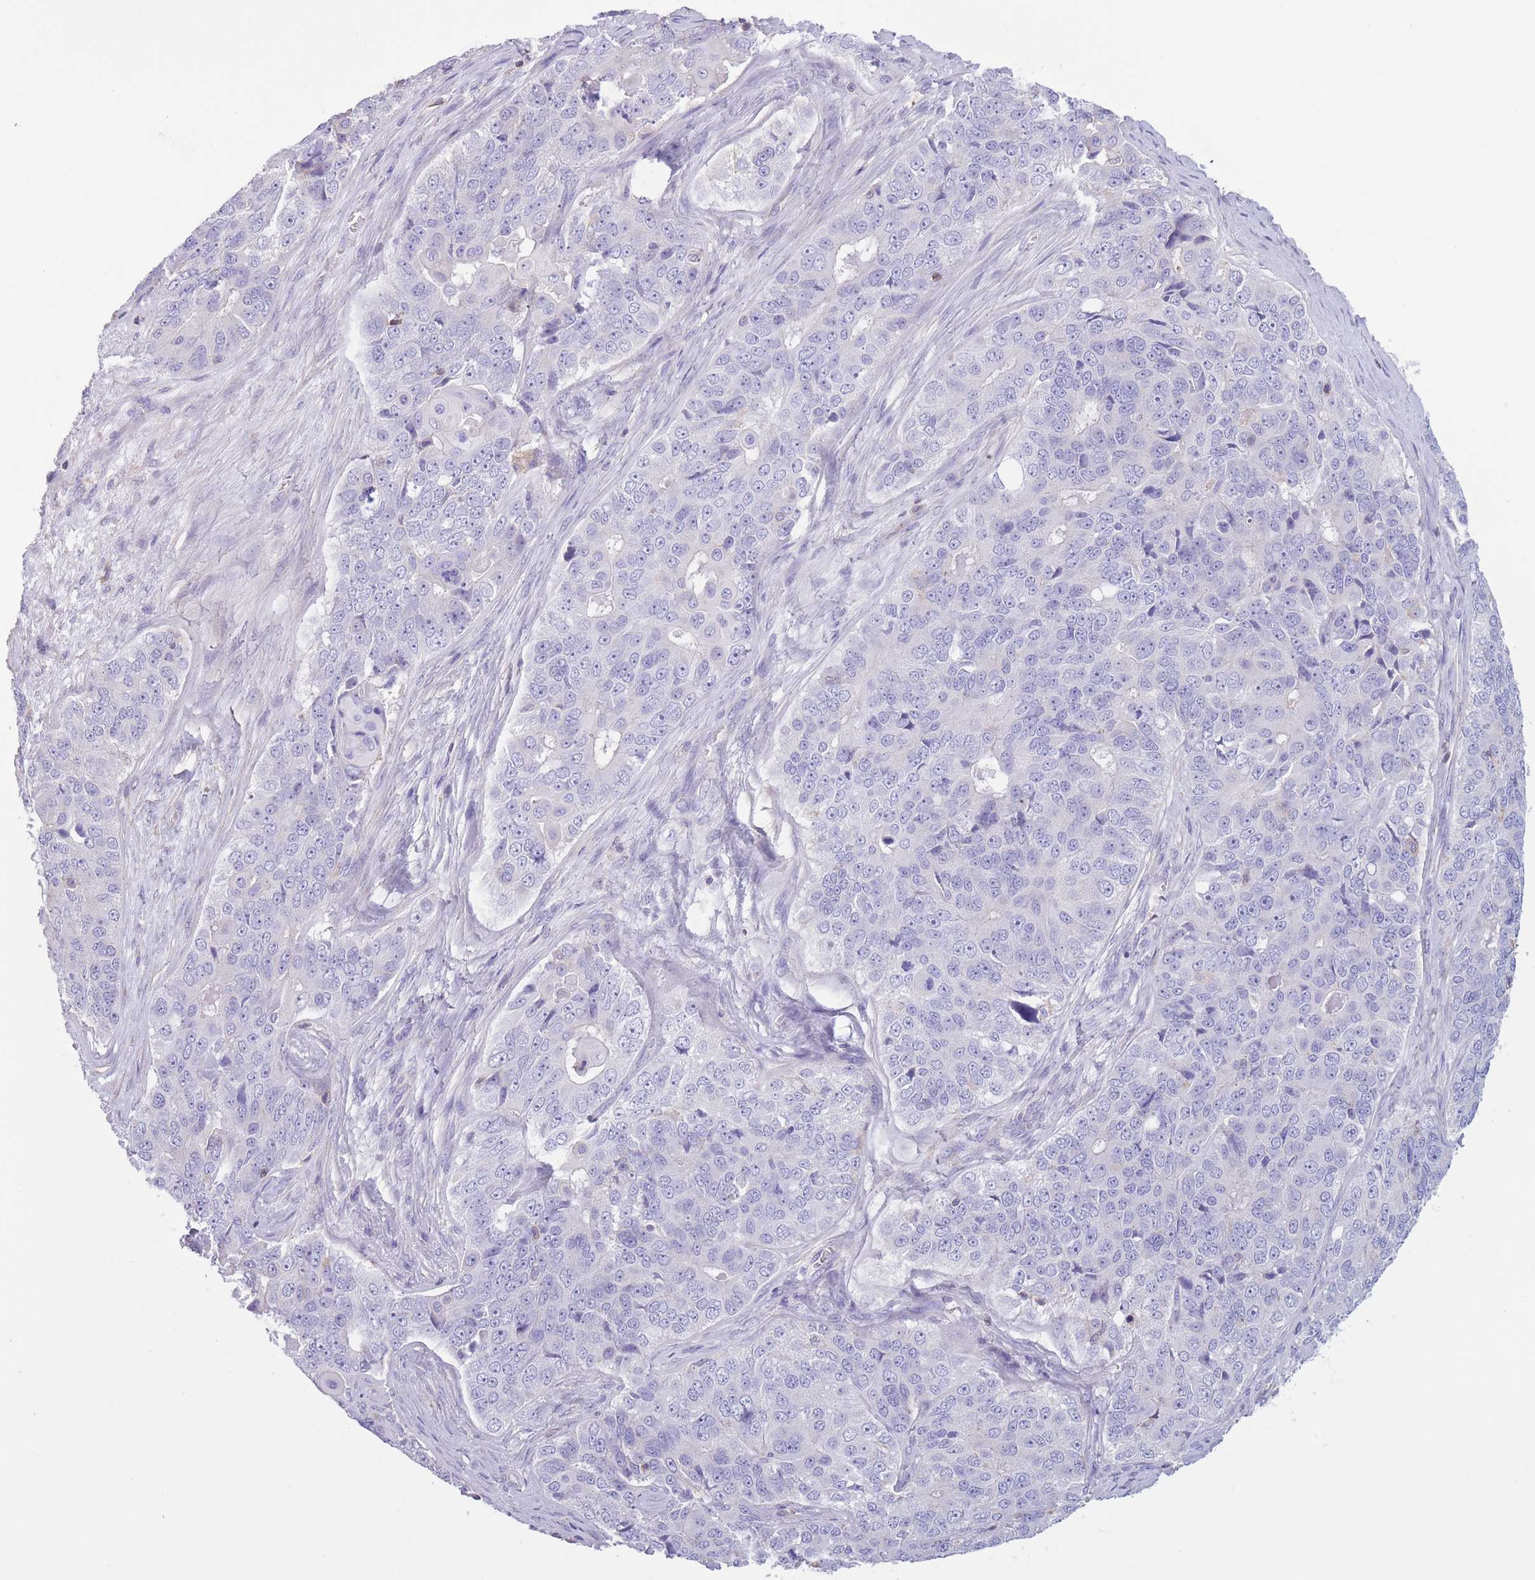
{"staining": {"intensity": "negative", "quantity": "none", "location": "none"}, "tissue": "ovarian cancer", "cell_type": "Tumor cells", "image_type": "cancer", "snomed": [{"axis": "morphology", "description": "Carcinoma, endometroid"}, {"axis": "topography", "description": "Ovary"}], "caption": "The photomicrograph displays no staining of tumor cells in ovarian endometroid carcinoma.", "gene": "PDHA1", "patient": {"sex": "female", "age": 51}}